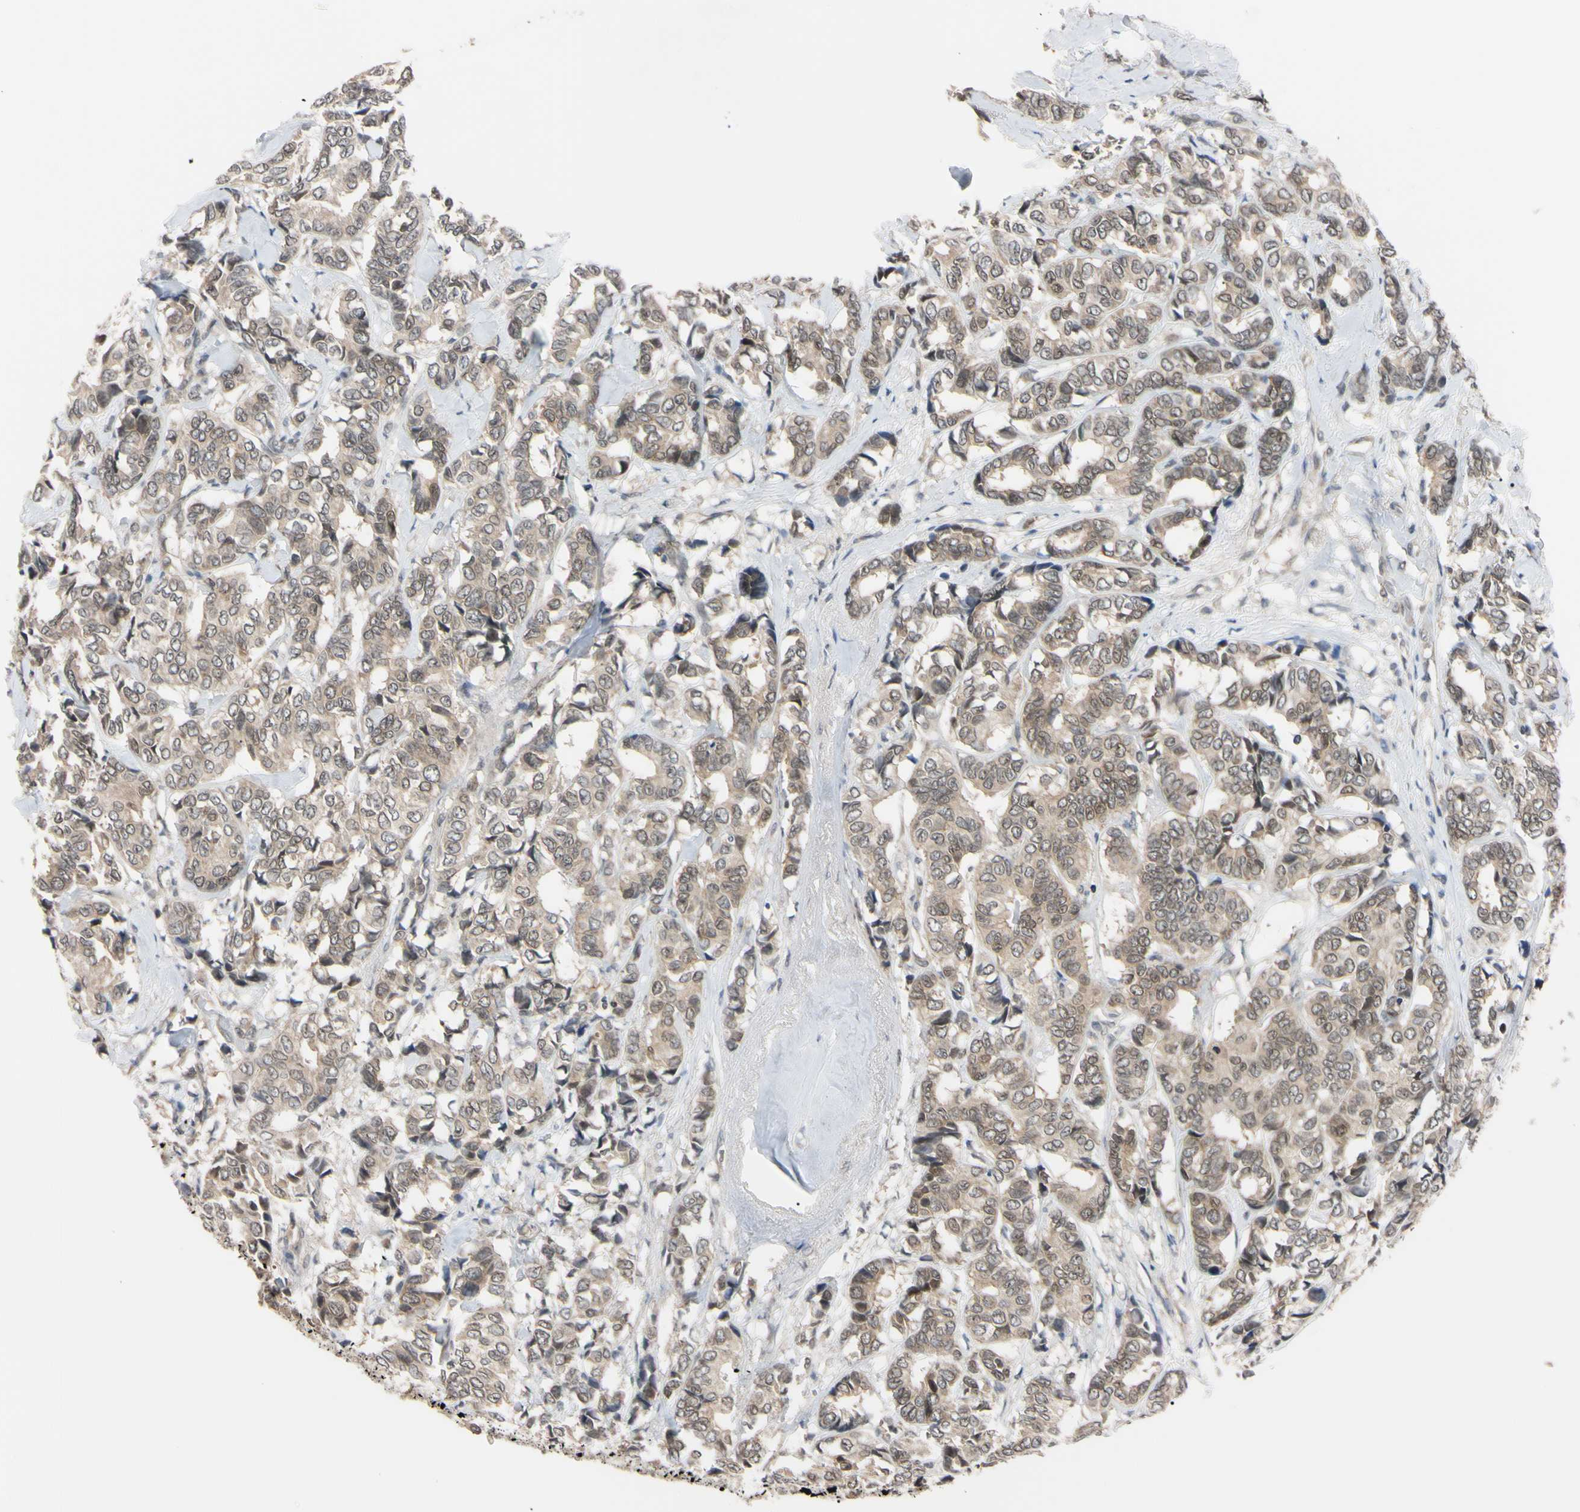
{"staining": {"intensity": "weak", "quantity": ">75%", "location": "cytoplasmic/membranous"}, "tissue": "breast cancer", "cell_type": "Tumor cells", "image_type": "cancer", "snomed": [{"axis": "morphology", "description": "Duct carcinoma"}, {"axis": "topography", "description": "Breast"}], "caption": "IHC micrograph of breast cancer (invasive ductal carcinoma) stained for a protein (brown), which reveals low levels of weak cytoplasmic/membranous expression in approximately >75% of tumor cells.", "gene": "UBE2I", "patient": {"sex": "female", "age": 87}}